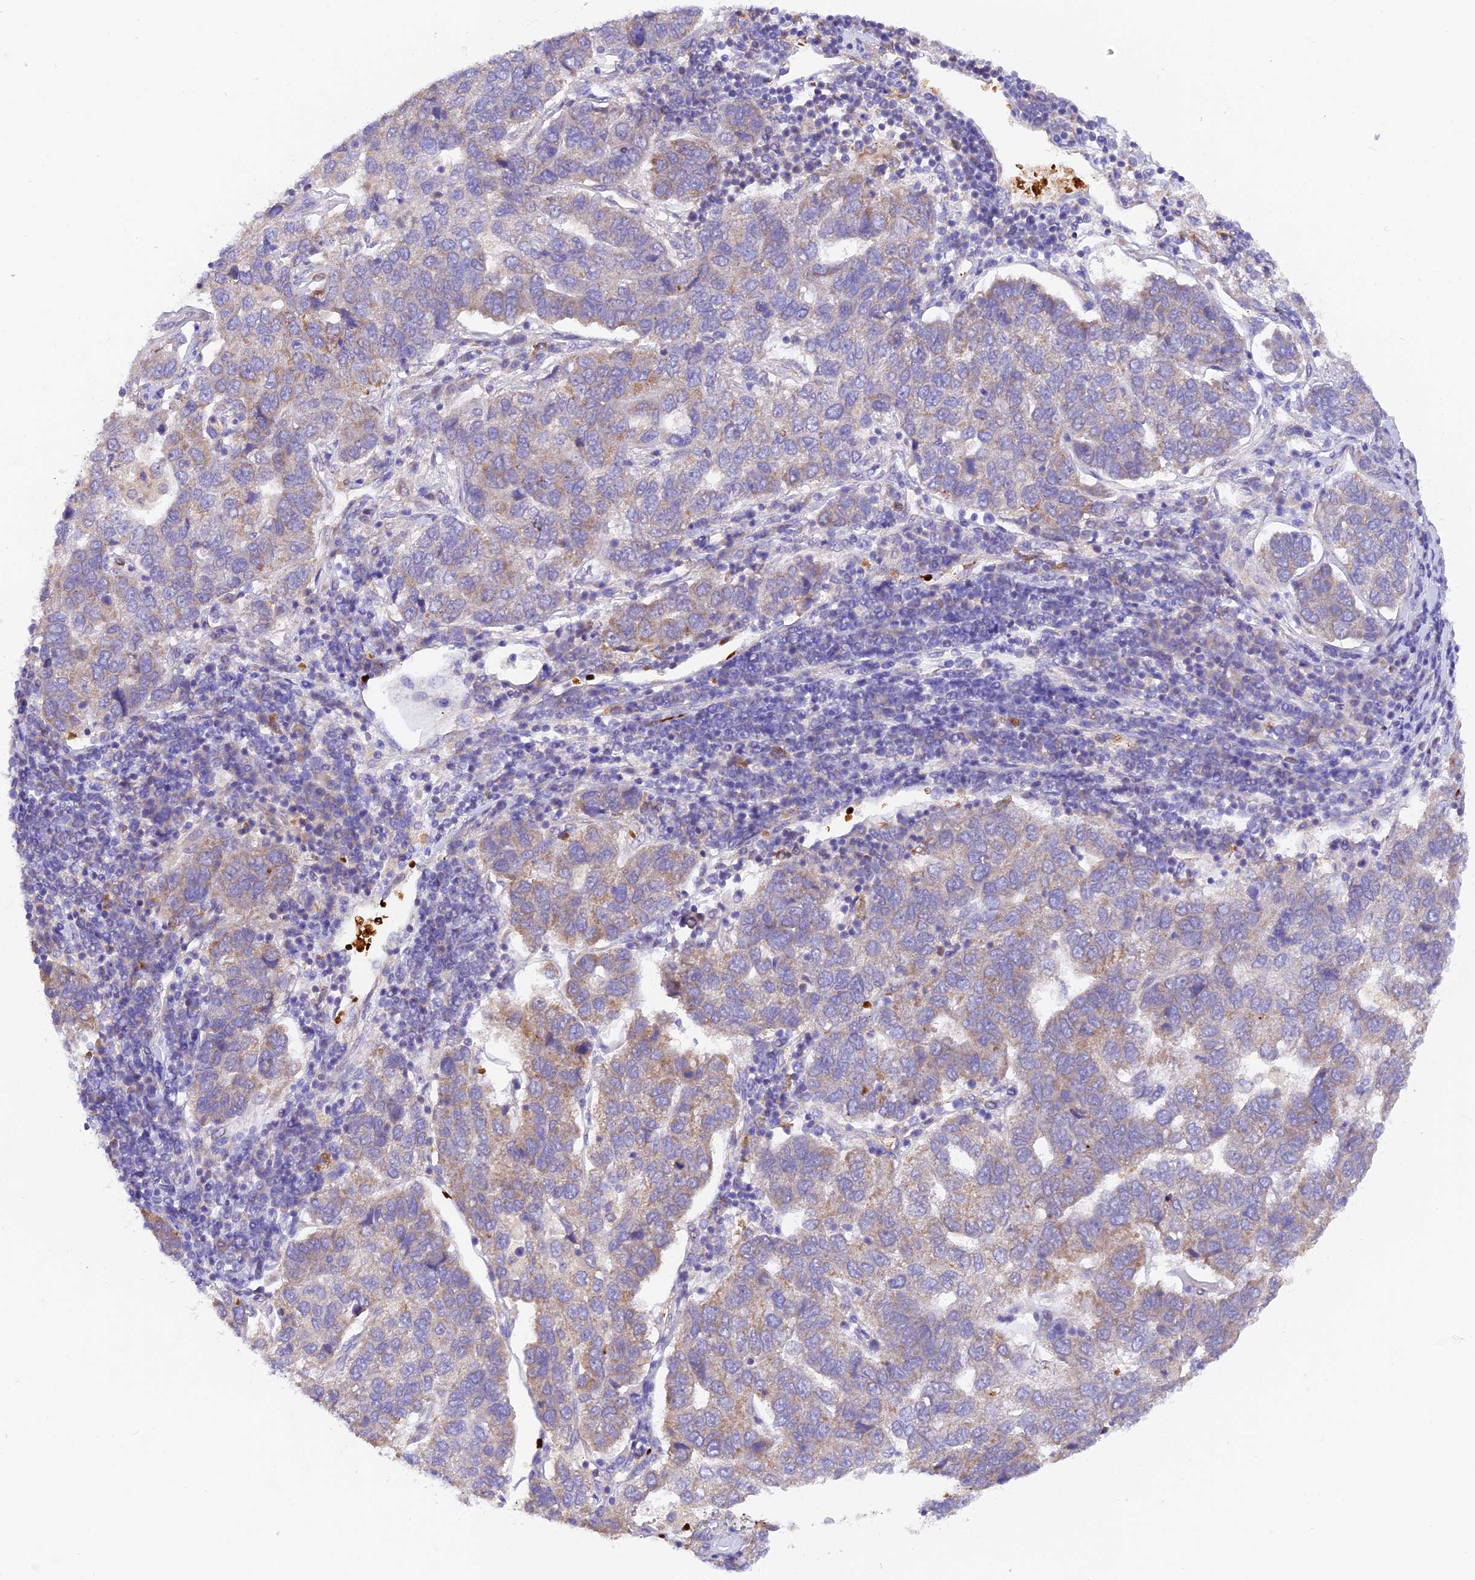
{"staining": {"intensity": "weak", "quantity": "<25%", "location": "cytoplasmic/membranous"}, "tissue": "pancreatic cancer", "cell_type": "Tumor cells", "image_type": "cancer", "snomed": [{"axis": "morphology", "description": "Adenocarcinoma, NOS"}, {"axis": "topography", "description": "Pancreas"}], "caption": "Histopathology image shows no protein staining in tumor cells of adenocarcinoma (pancreatic) tissue. (Stains: DAB immunohistochemistry with hematoxylin counter stain, Microscopy: brightfield microscopy at high magnification).", "gene": "WDFY4", "patient": {"sex": "female", "age": 61}}